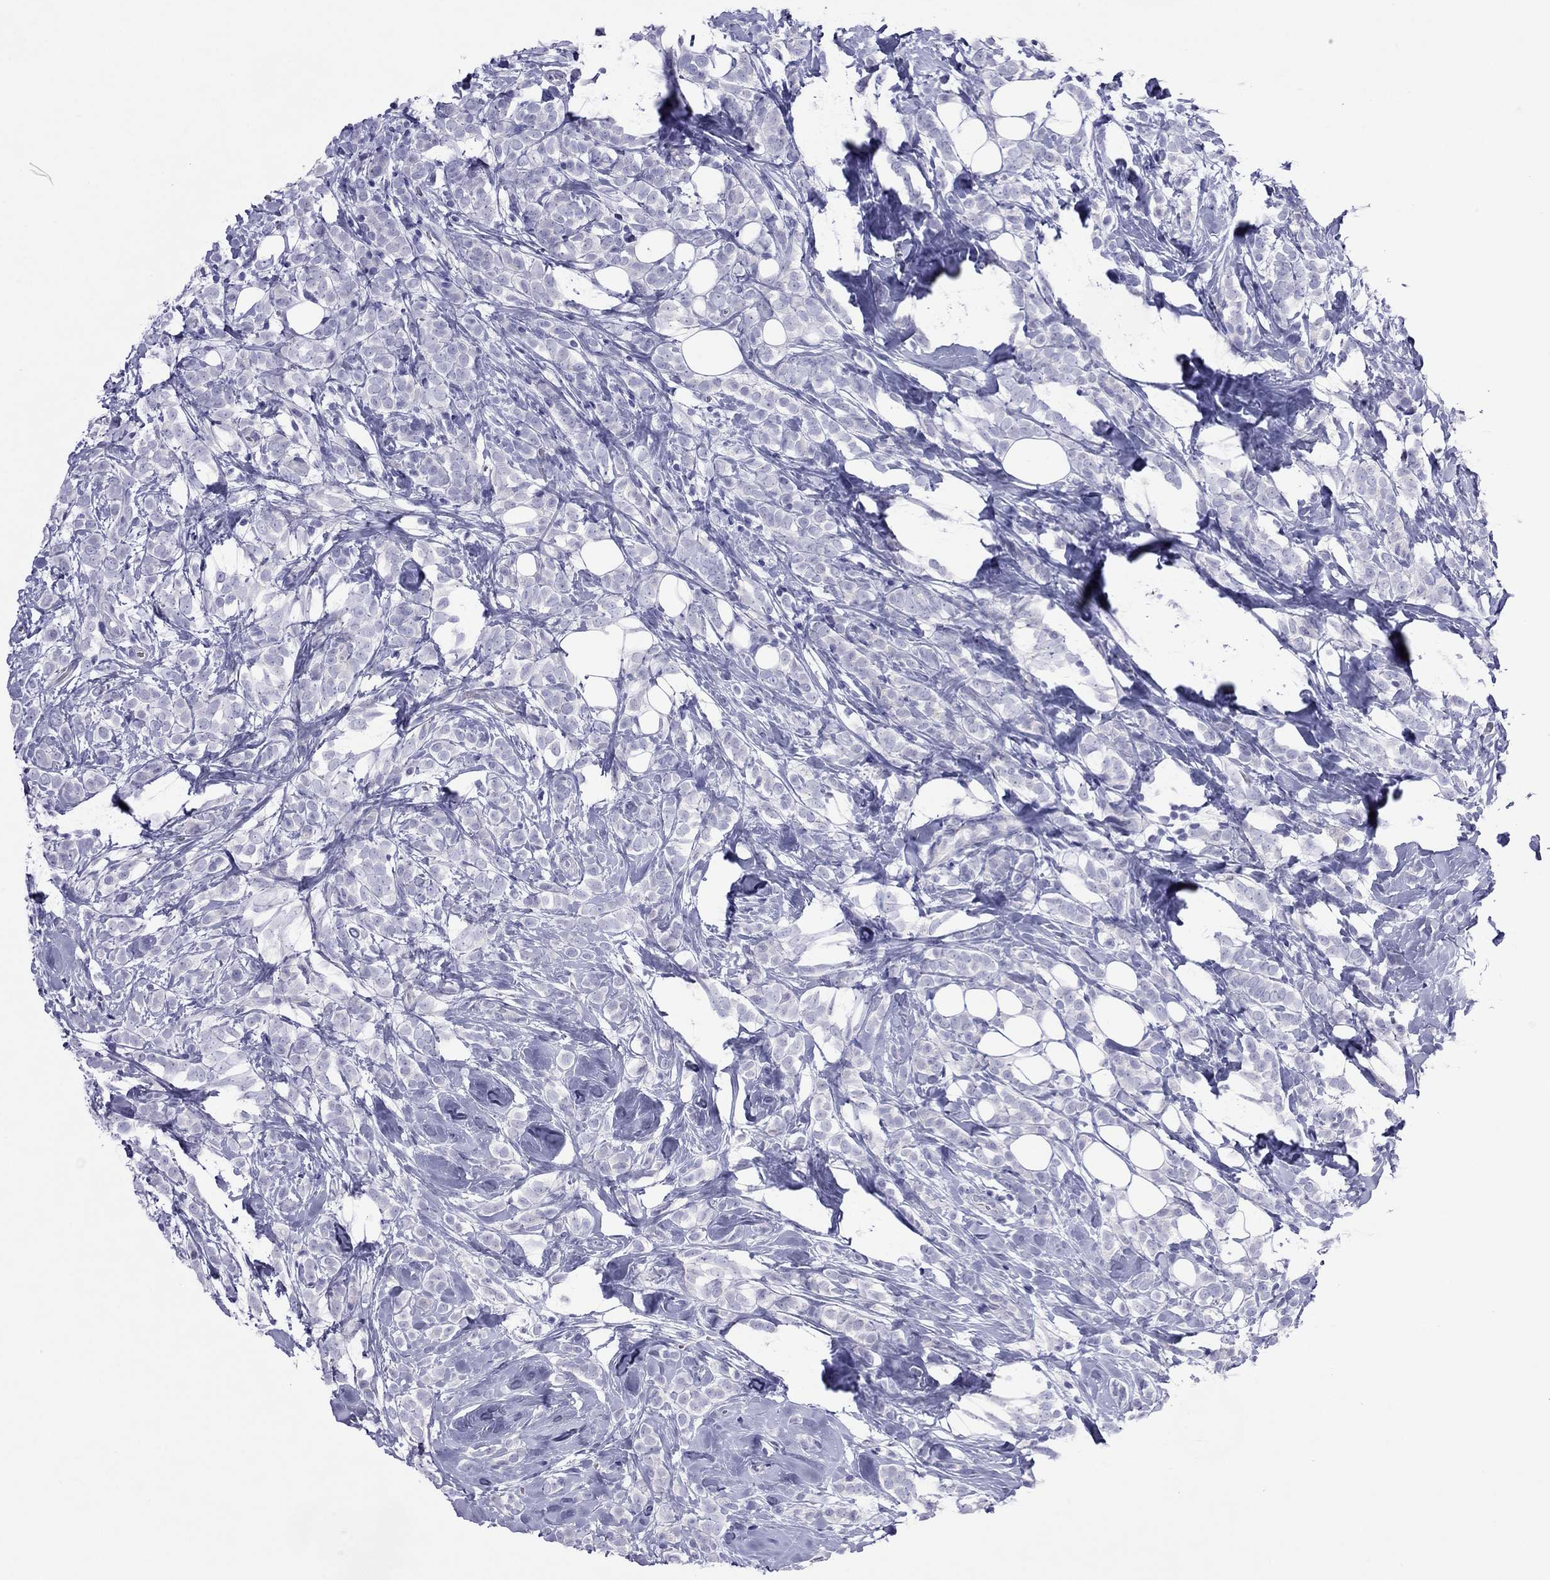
{"staining": {"intensity": "negative", "quantity": "none", "location": "none"}, "tissue": "breast cancer", "cell_type": "Tumor cells", "image_type": "cancer", "snomed": [{"axis": "morphology", "description": "Lobular carcinoma"}, {"axis": "topography", "description": "Breast"}], "caption": "This is a histopathology image of immunohistochemistry (IHC) staining of breast cancer, which shows no staining in tumor cells.", "gene": "PCDHA6", "patient": {"sex": "female", "age": 49}}